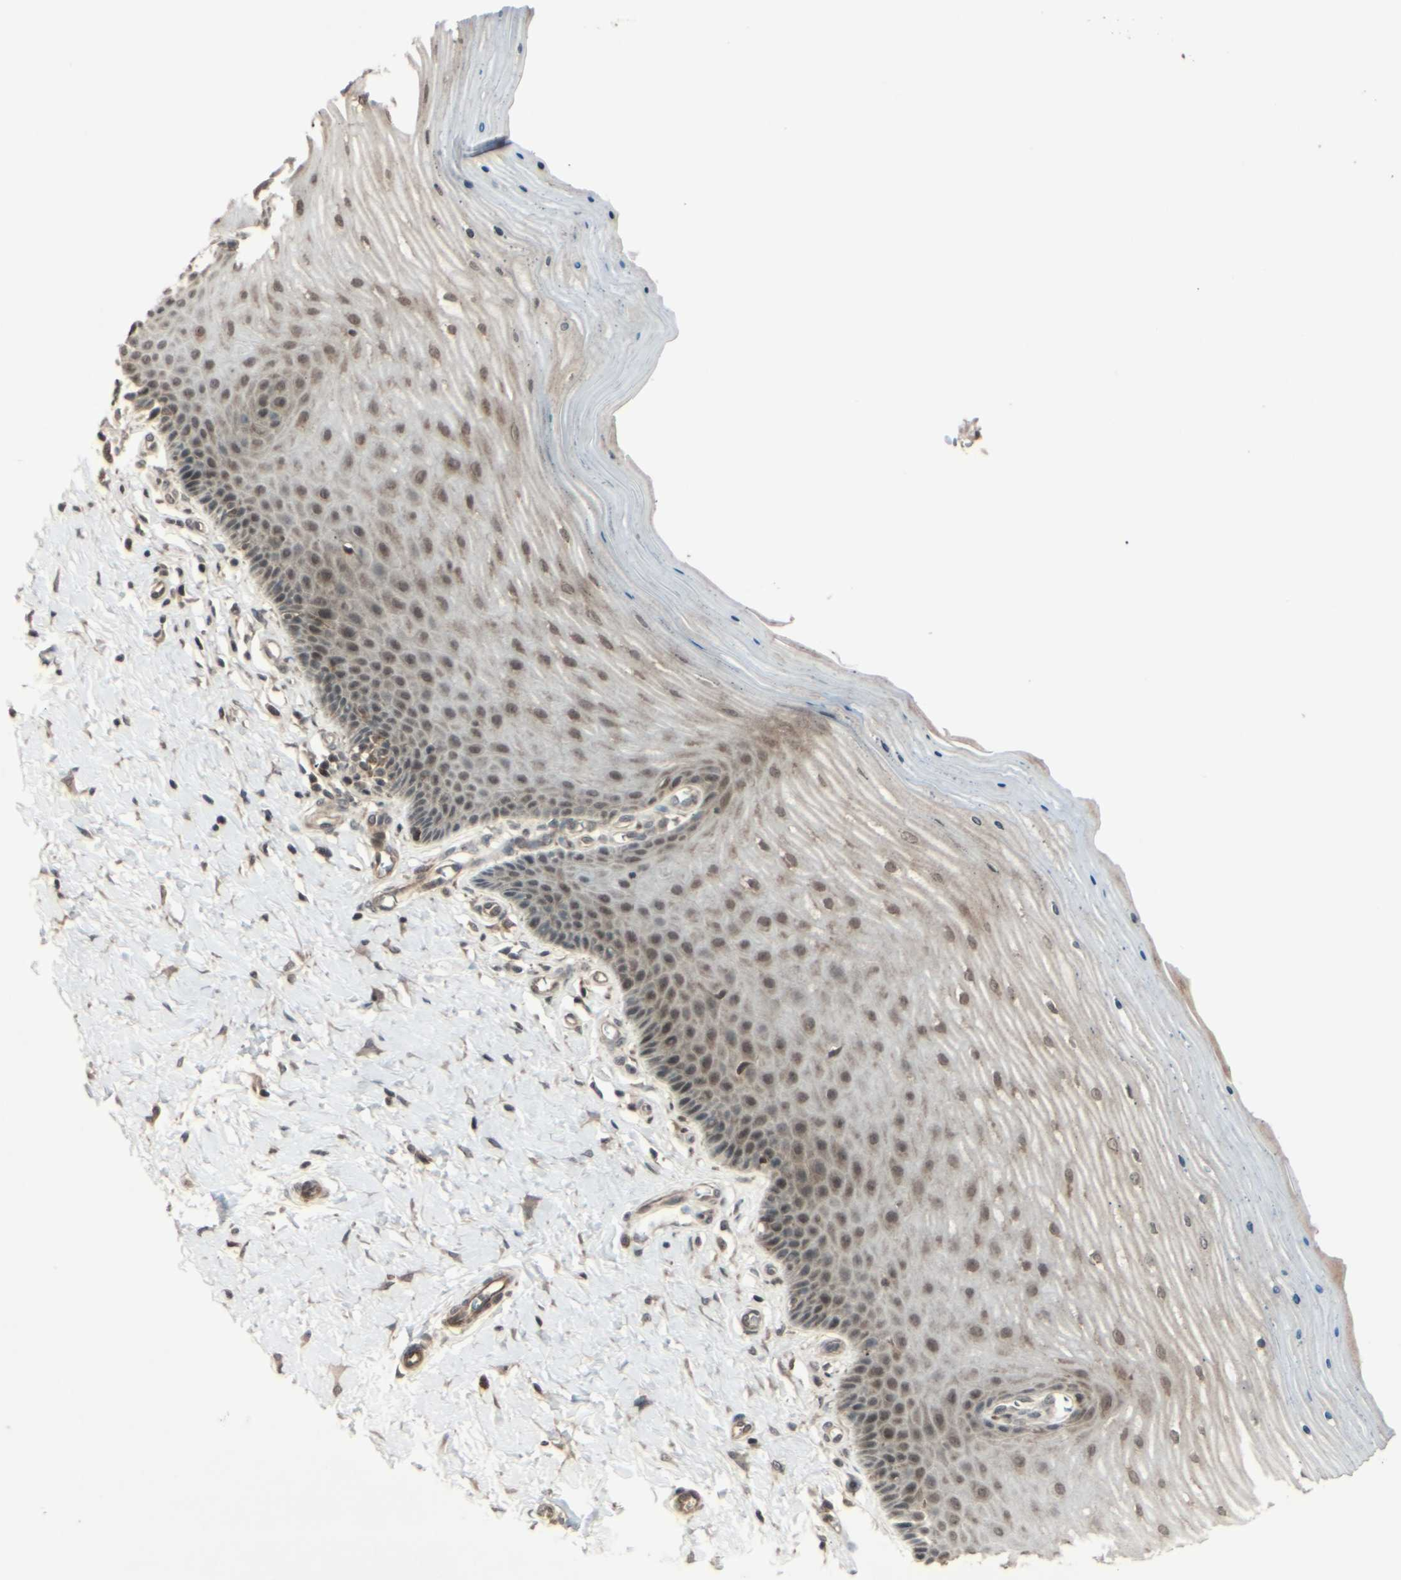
{"staining": {"intensity": "moderate", "quantity": ">75%", "location": "cytoplasmic/membranous,nuclear"}, "tissue": "cervix", "cell_type": "Glandular cells", "image_type": "normal", "snomed": [{"axis": "morphology", "description": "Normal tissue, NOS"}, {"axis": "topography", "description": "Cervix"}], "caption": "Immunohistochemical staining of benign human cervix displays >75% levels of moderate cytoplasmic/membranous,nuclear protein positivity in about >75% of glandular cells.", "gene": "BLNK", "patient": {"sex": "female", "age": 55}}